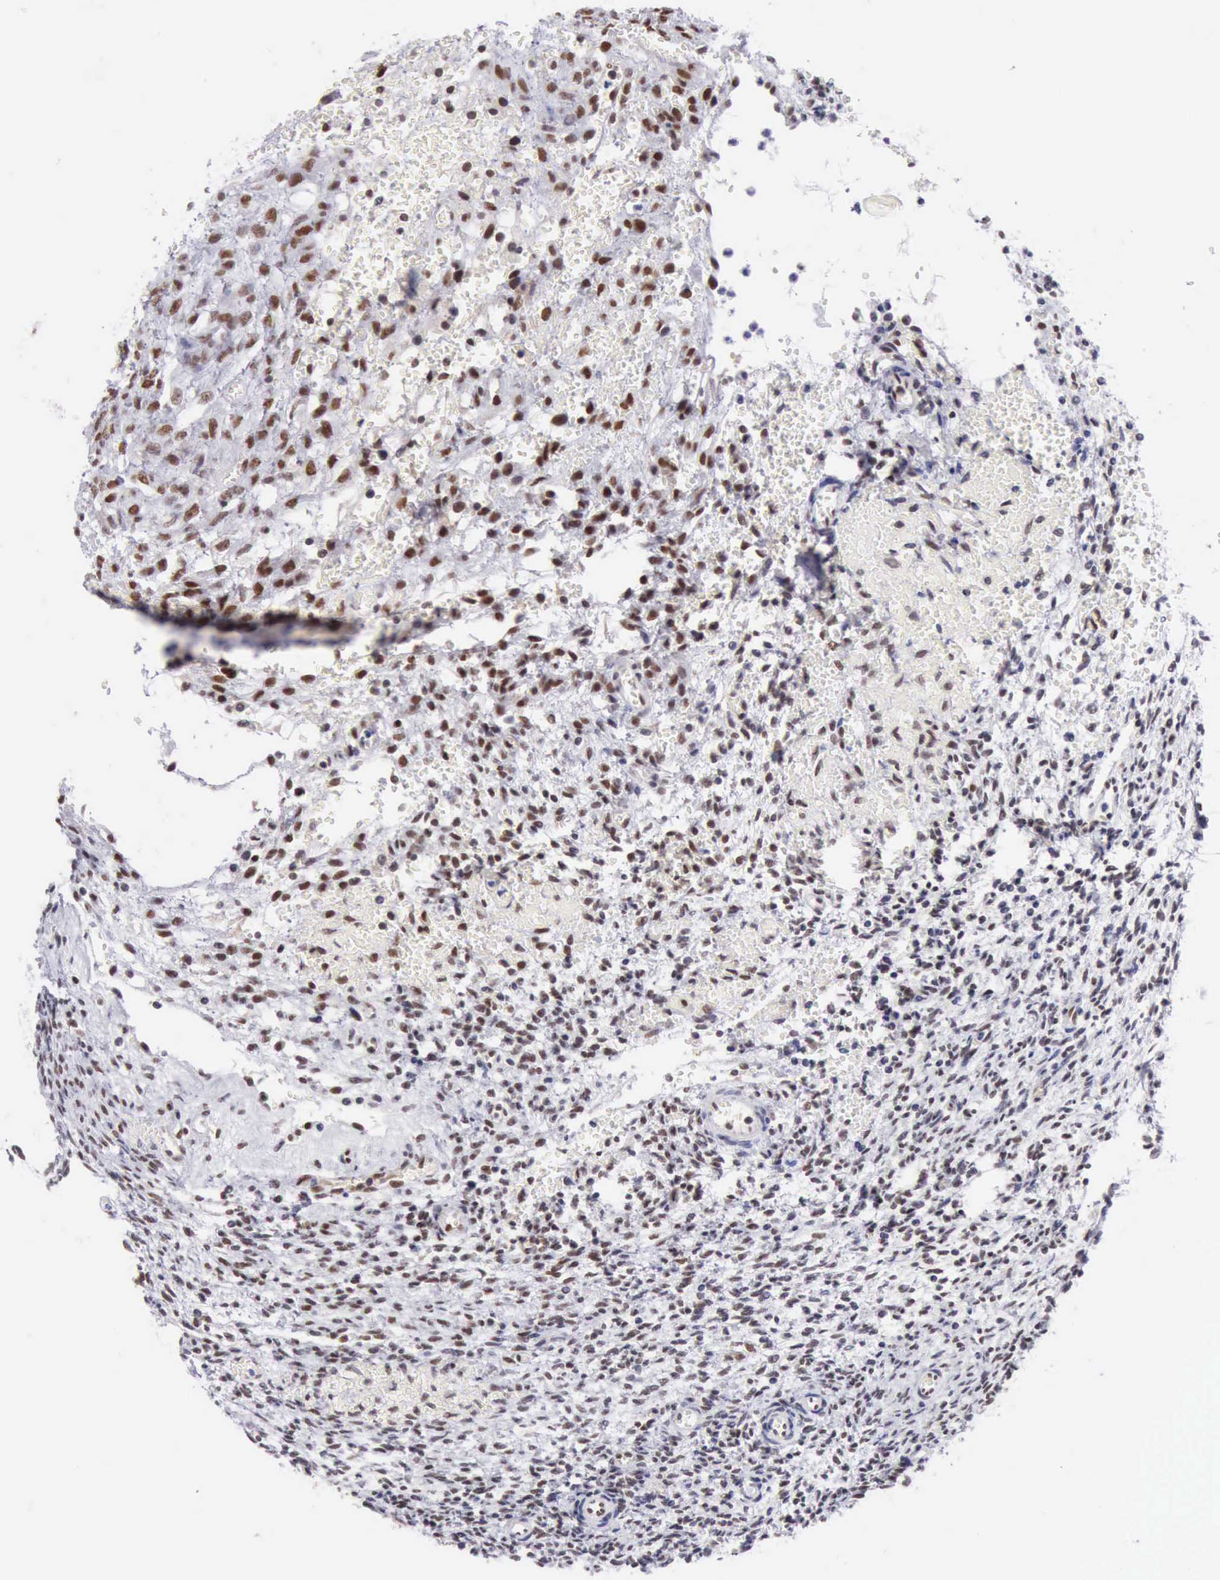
{"staining": {"intensity": "negative", "quantity": "none", "location": "none"}, "tissue": "ovary", "cell_type": "Ovarian stroma cells", "image_type": "normal", "snomed": [{"axis": "morphology", "description": "Normal tissue, NOS"}, {"axis": "topography", "description": "Ovary"}], "caption": "The micrograph reveals no significant expression in ovarian stroma cells of ovary. (Stains: DAB (3,3'-diaminobenzidine) IHC with hematoxylin counter stain, Microscopy: brightfield microscopy at high magnification).", "gene": "ERCC4", "patient": {"sex": "female", "age": 39}}